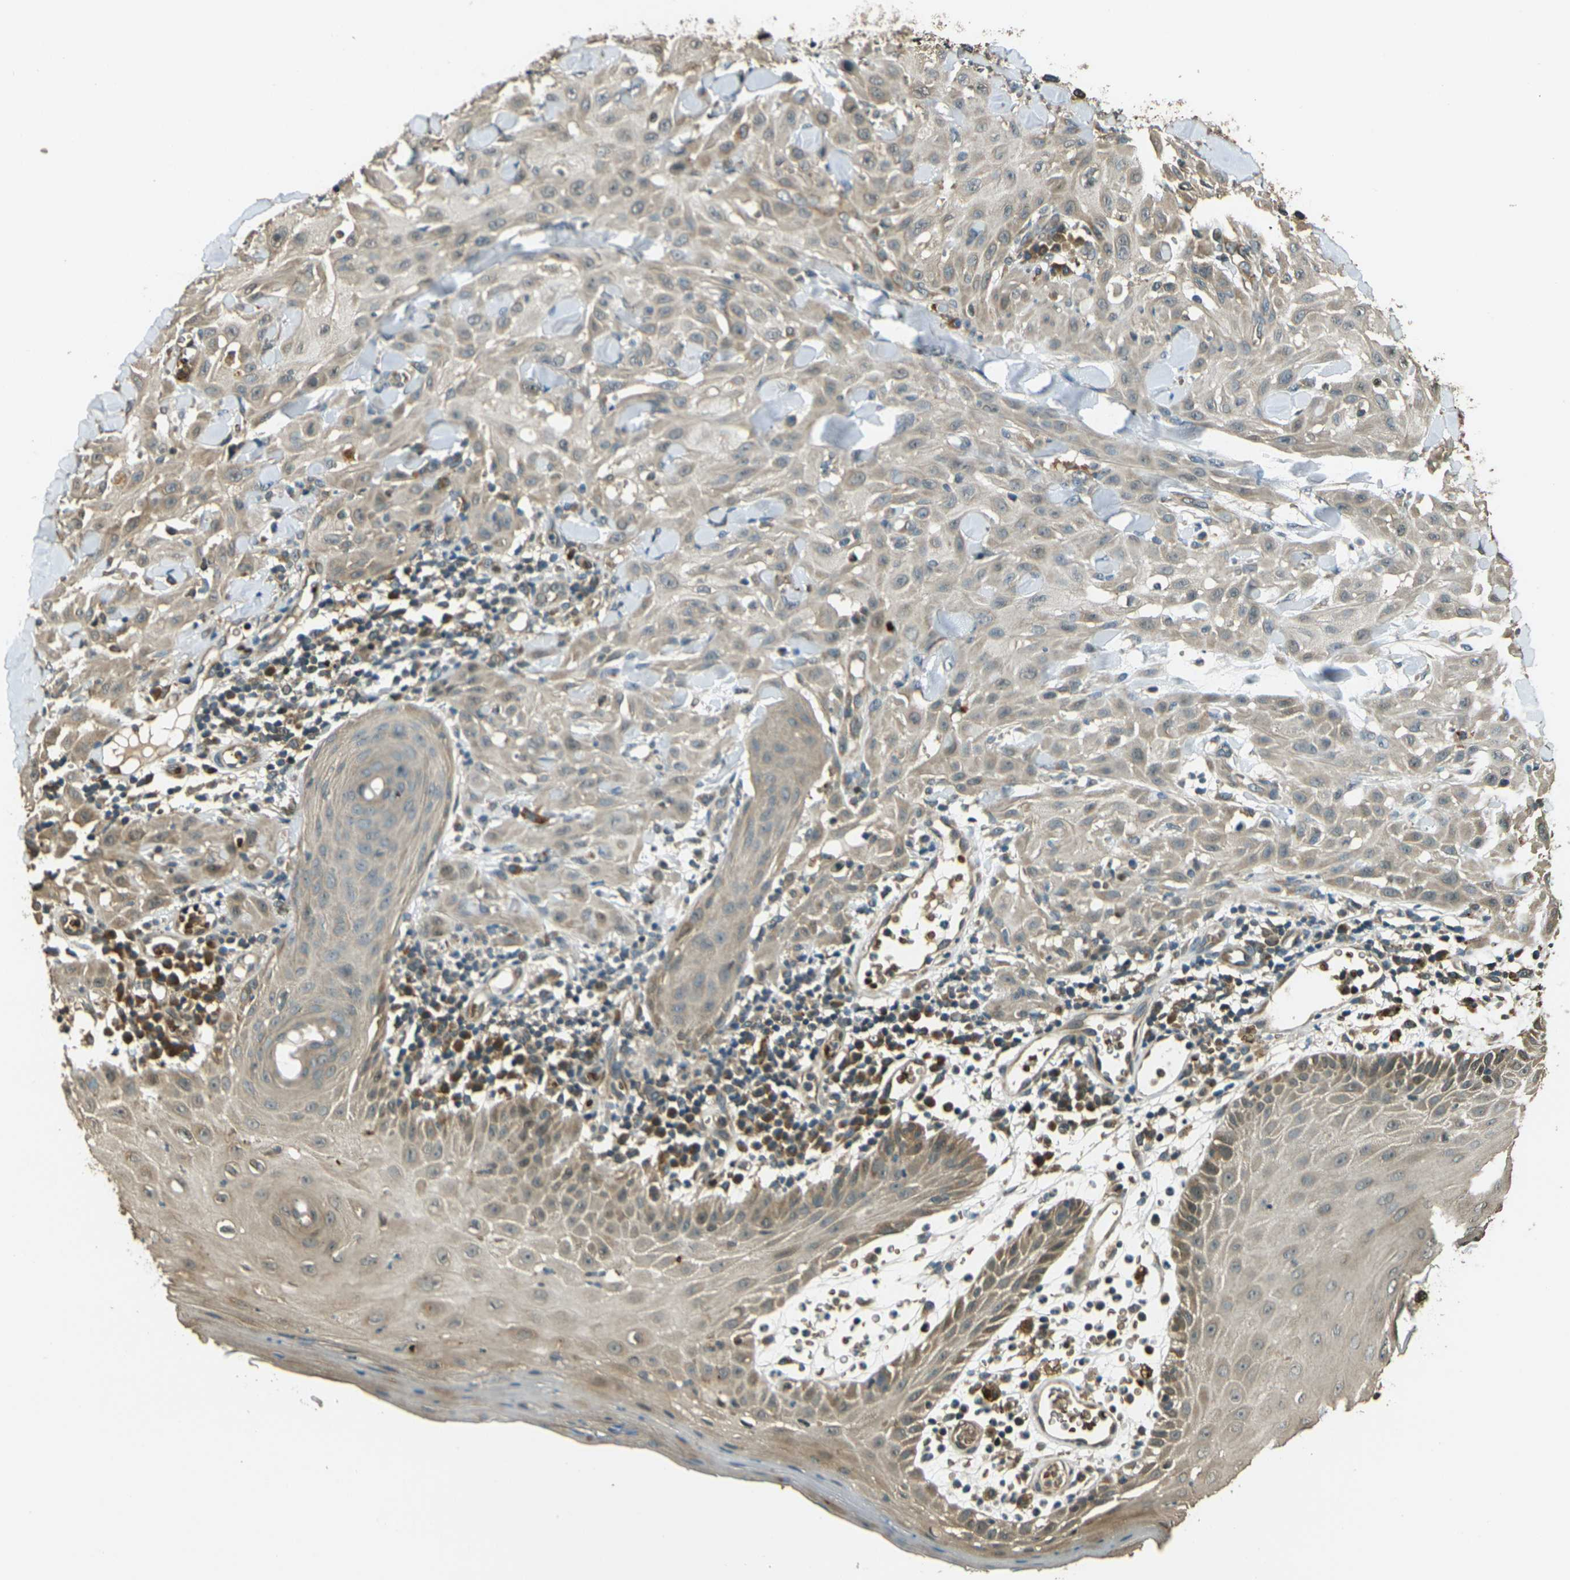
{"staining": {"intensity": "weak", "quantity": ">75%", "location": "cytoplasmic/membranous,nuclear"}, "tissue": "skin cancer", "cell_type": "Tumor cells", "image_type": "cancer", "snomed": [{"axis": "morphology", "description": "Squamous cell carcinoma, NOS"}, {"axis": "topography", "description": "Skin"}], "caption": "IHC micrograph of neoplastic tissue: skin squamous cell carcinoma stained using immunohistochemistry exhibits low levels of weak protein expression localized specifically in the cytoplasmic/membranous and nuclear of tumor cells, appearing as a cytoplasmic/membranous and nuclear brown color.", "gene": "TOR1A", "patient": {"sex": "male", "age": 24}}